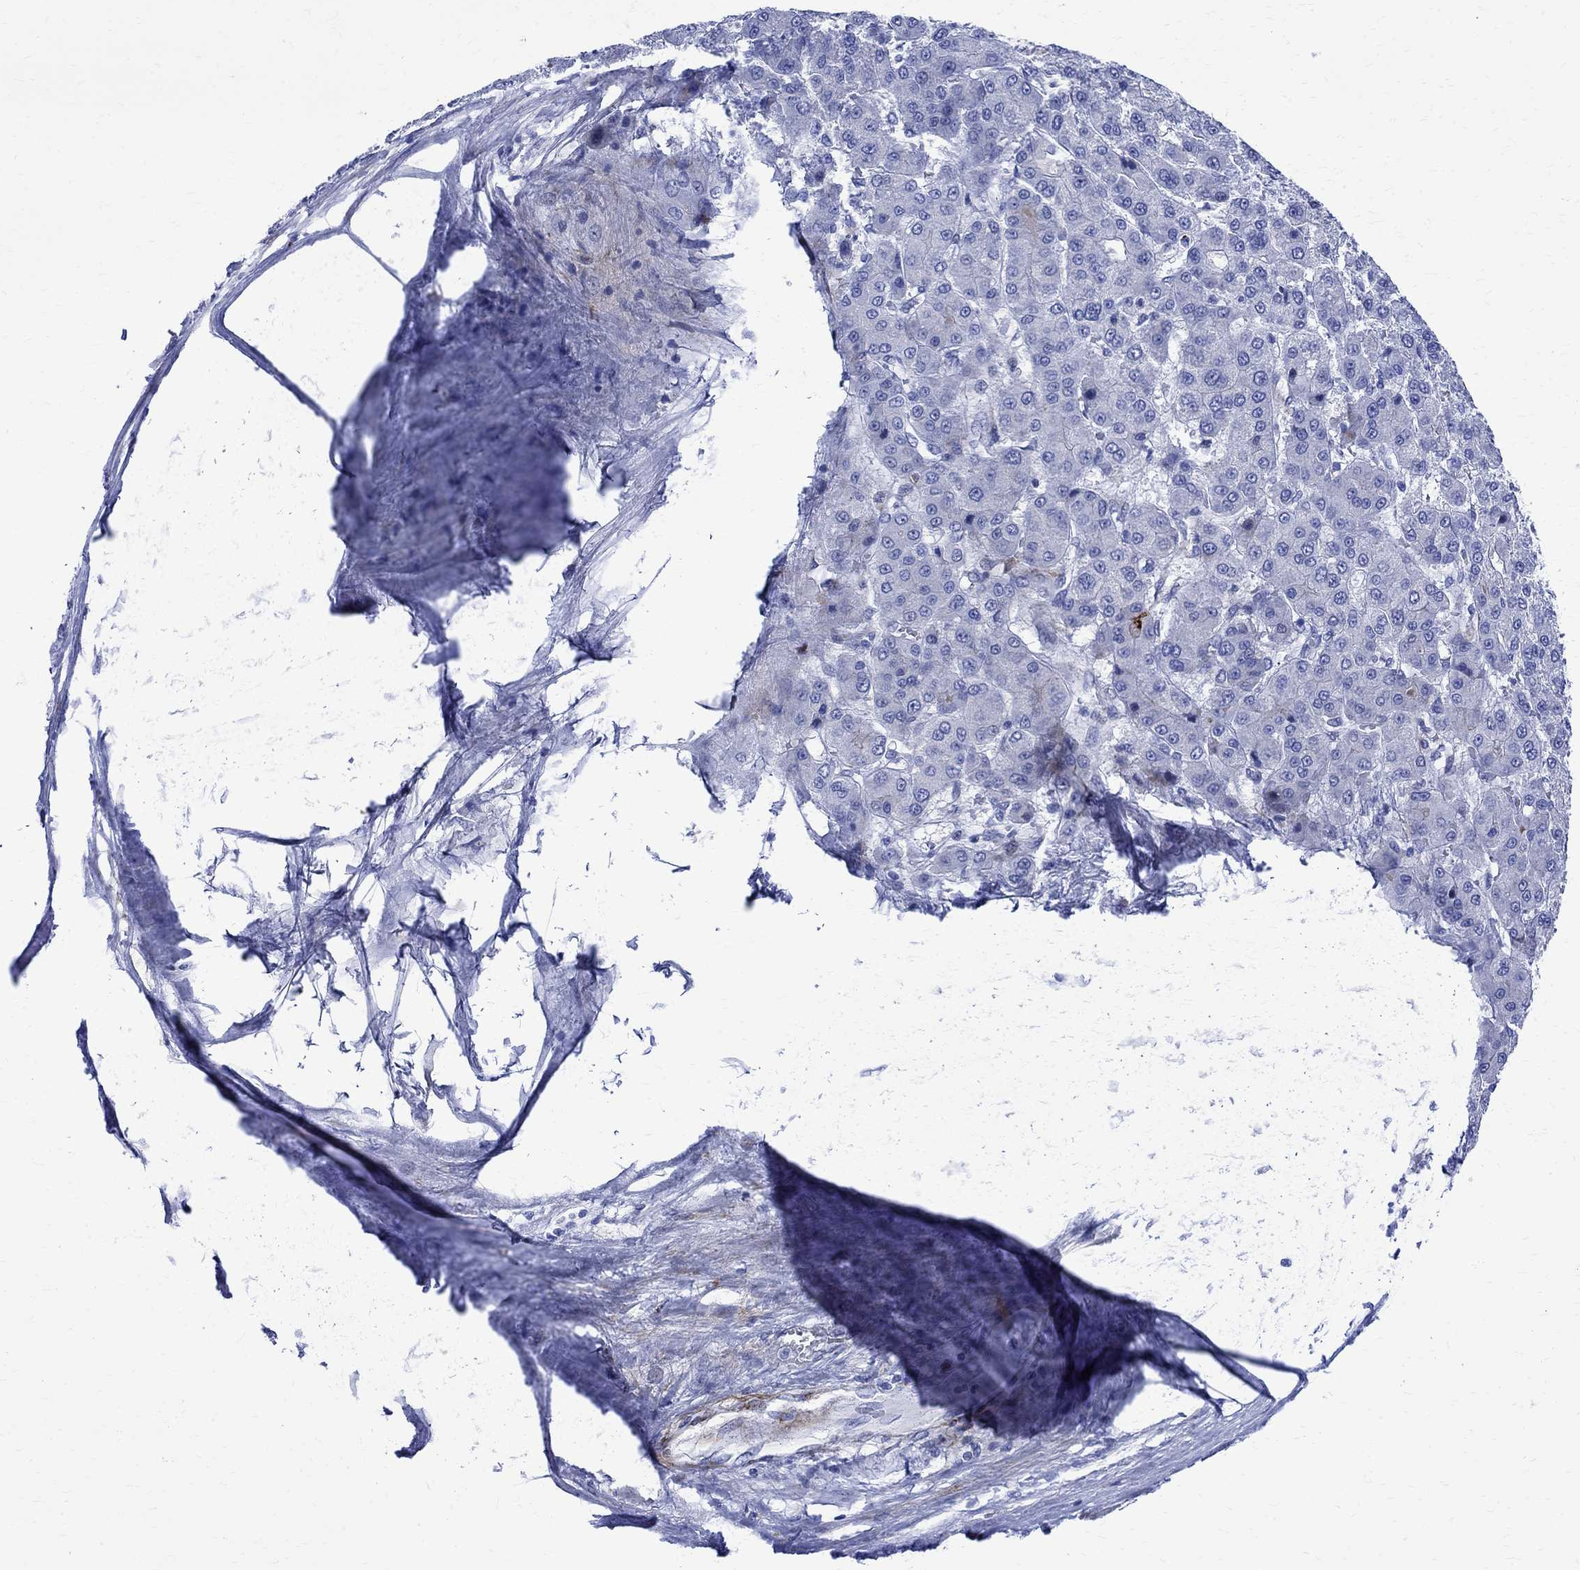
{"staining": {"intensity": "negative", "quantity": "none", "location": "none"}, "tissue": "liver cancer", "cell_type": "Tumor cells", "image_type": "cancer", "snomed": [{"axis": "morphology", "description": "Carcinoma, Hepatocellular, NOS"}, {"axis": "topography", "description": "Liver"}], "caption": "Liver hepatocellular carcinoma stained for a protein using immunohistochemistry (IHC) exhibits no staining tumor cells.", "gene": "PARVB", "patient": {"sex": "male", "age": 70}}